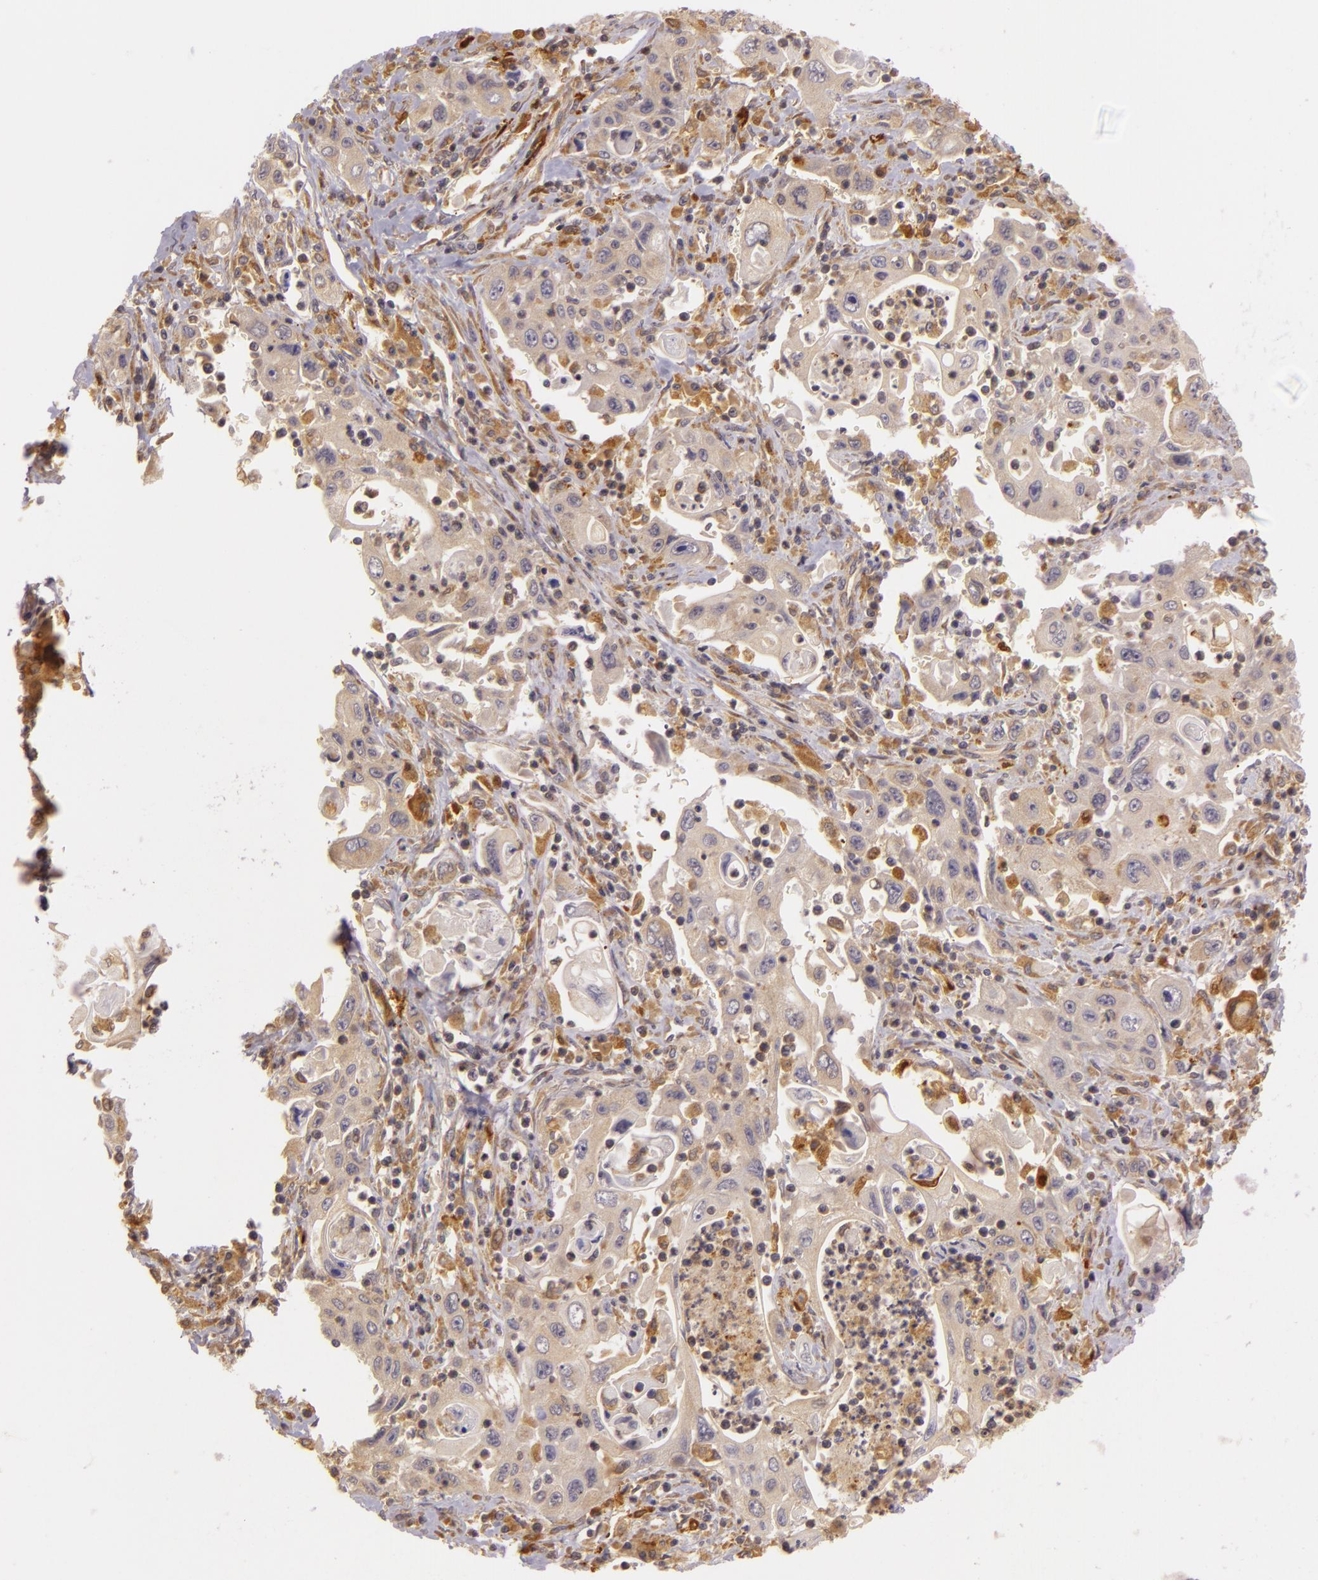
{"staining": {"intensity": "moderate", "quantity": "<25%", "location": "cytoplasmic/membranous"}, "tissue": "pancreatic cancer", "cell_type": "Tumor cells", "image_type": "cancer", "snomed": [{"axis": "morphology", "description": "Adenocarcinoma, NOS"}, {"axis": "topography", "description": "Pancreas"}], "caption": "This histopathology image exhibits adenocarcinoma (pancreatic) stained with immunohistochemistry (IHC) to label a protein in brown. The cytoplasmic/membranous of tumor cells show moderate positivity for the protein. Nuclei are counter-stained blue.", "gene": "PPP1R3F", "patient": {"sex": "male", "age": 70}}